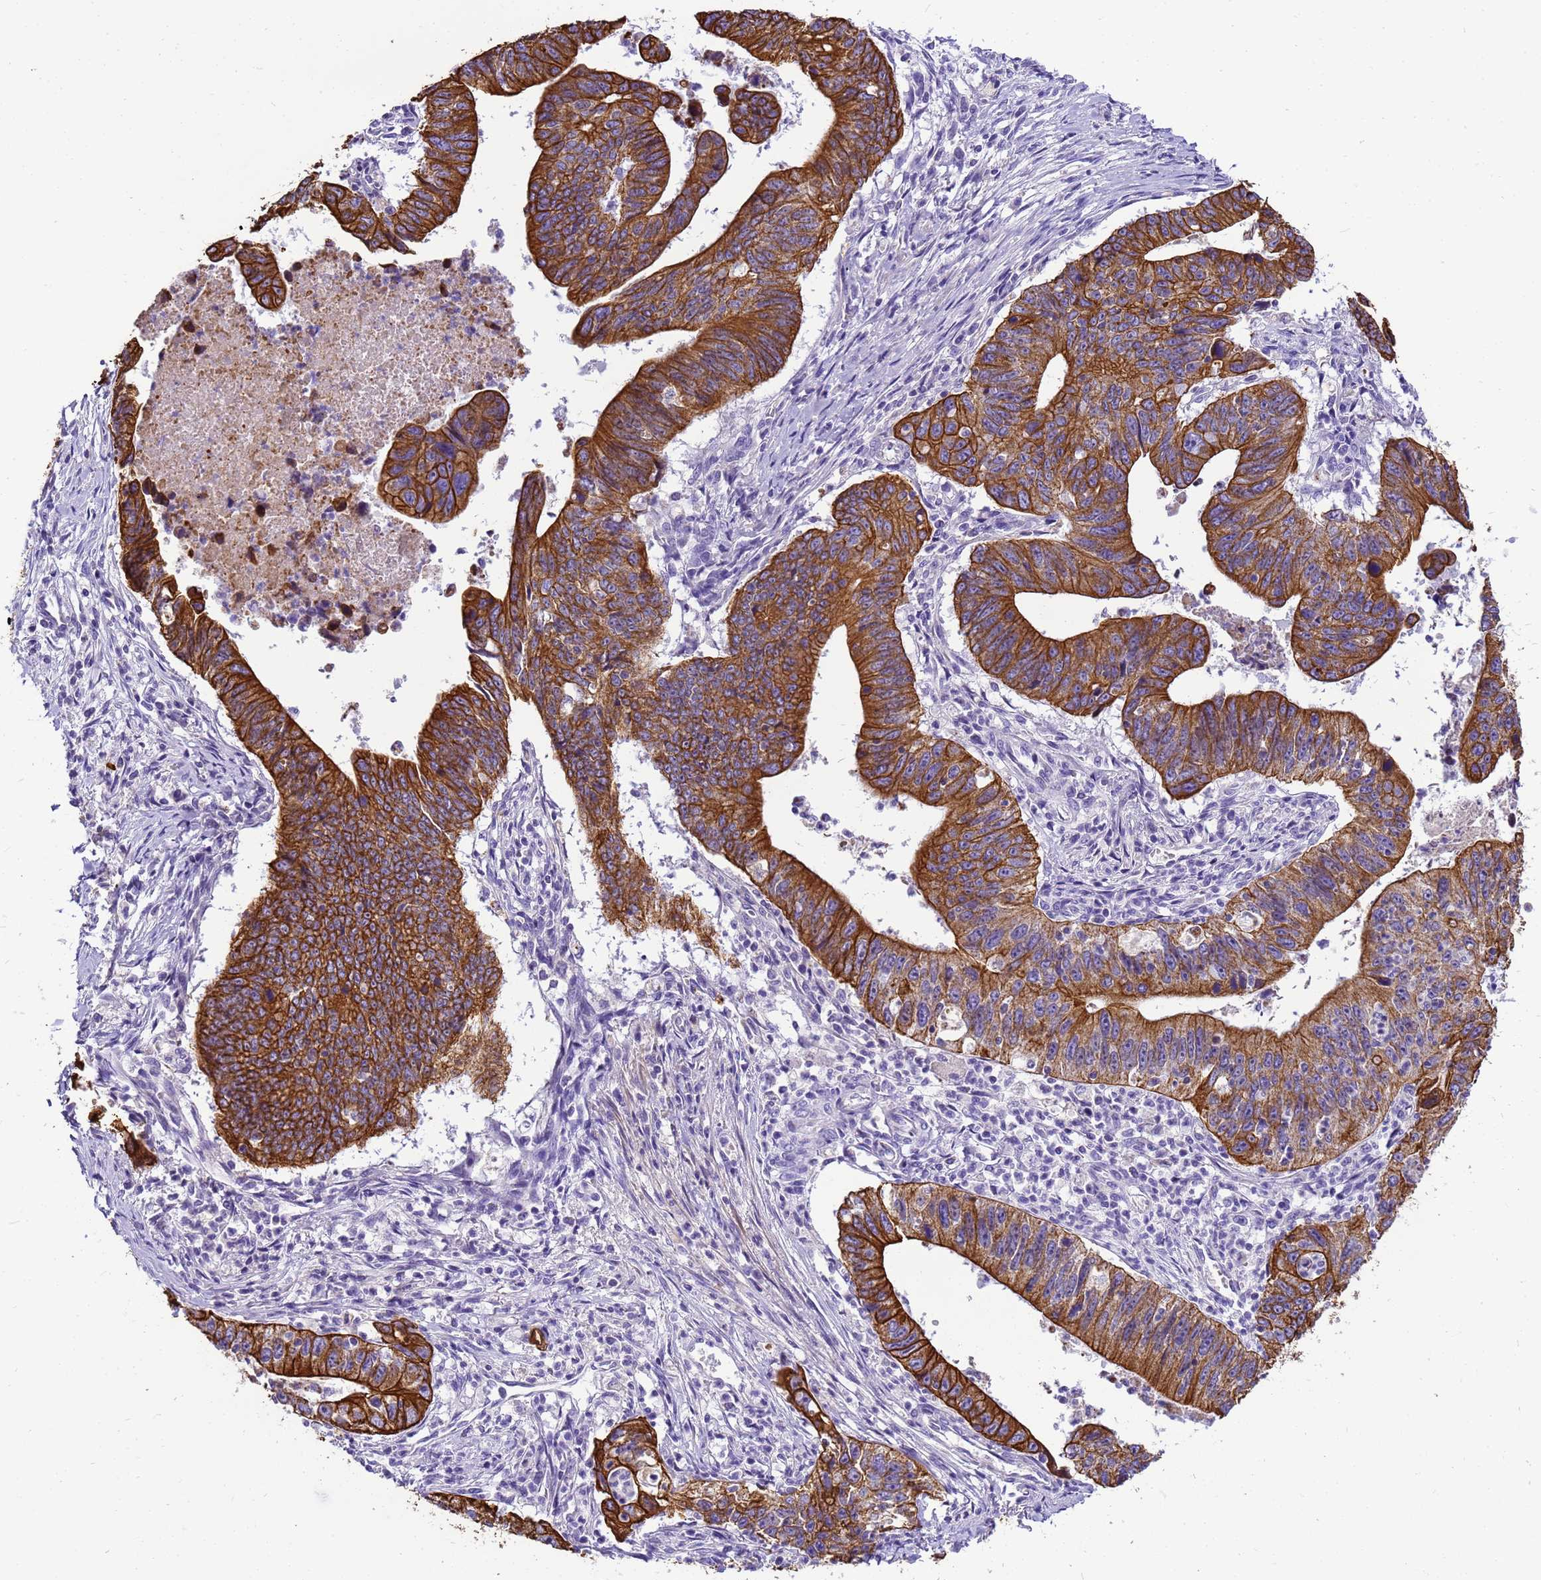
{"staining": {"intensity": "strong", "quantity": ">75%", "location": "cytoplasmic/membranous"}, "tissue": "stomach cancer", "cell_type": "Tumor cells", "image_type": "cancer", "snomed": [{"axis": "morphology", "description": "Adenocarcinoma, NOS"}, {"axis": "topography", "description": "Stomach"}], "caption": "Human stomach adenocarcinoma stained with a protein marker shows strong staining in tumor cells.", "gene": "PIEZO2", "patient": {"sex": "male", "age": 59}}